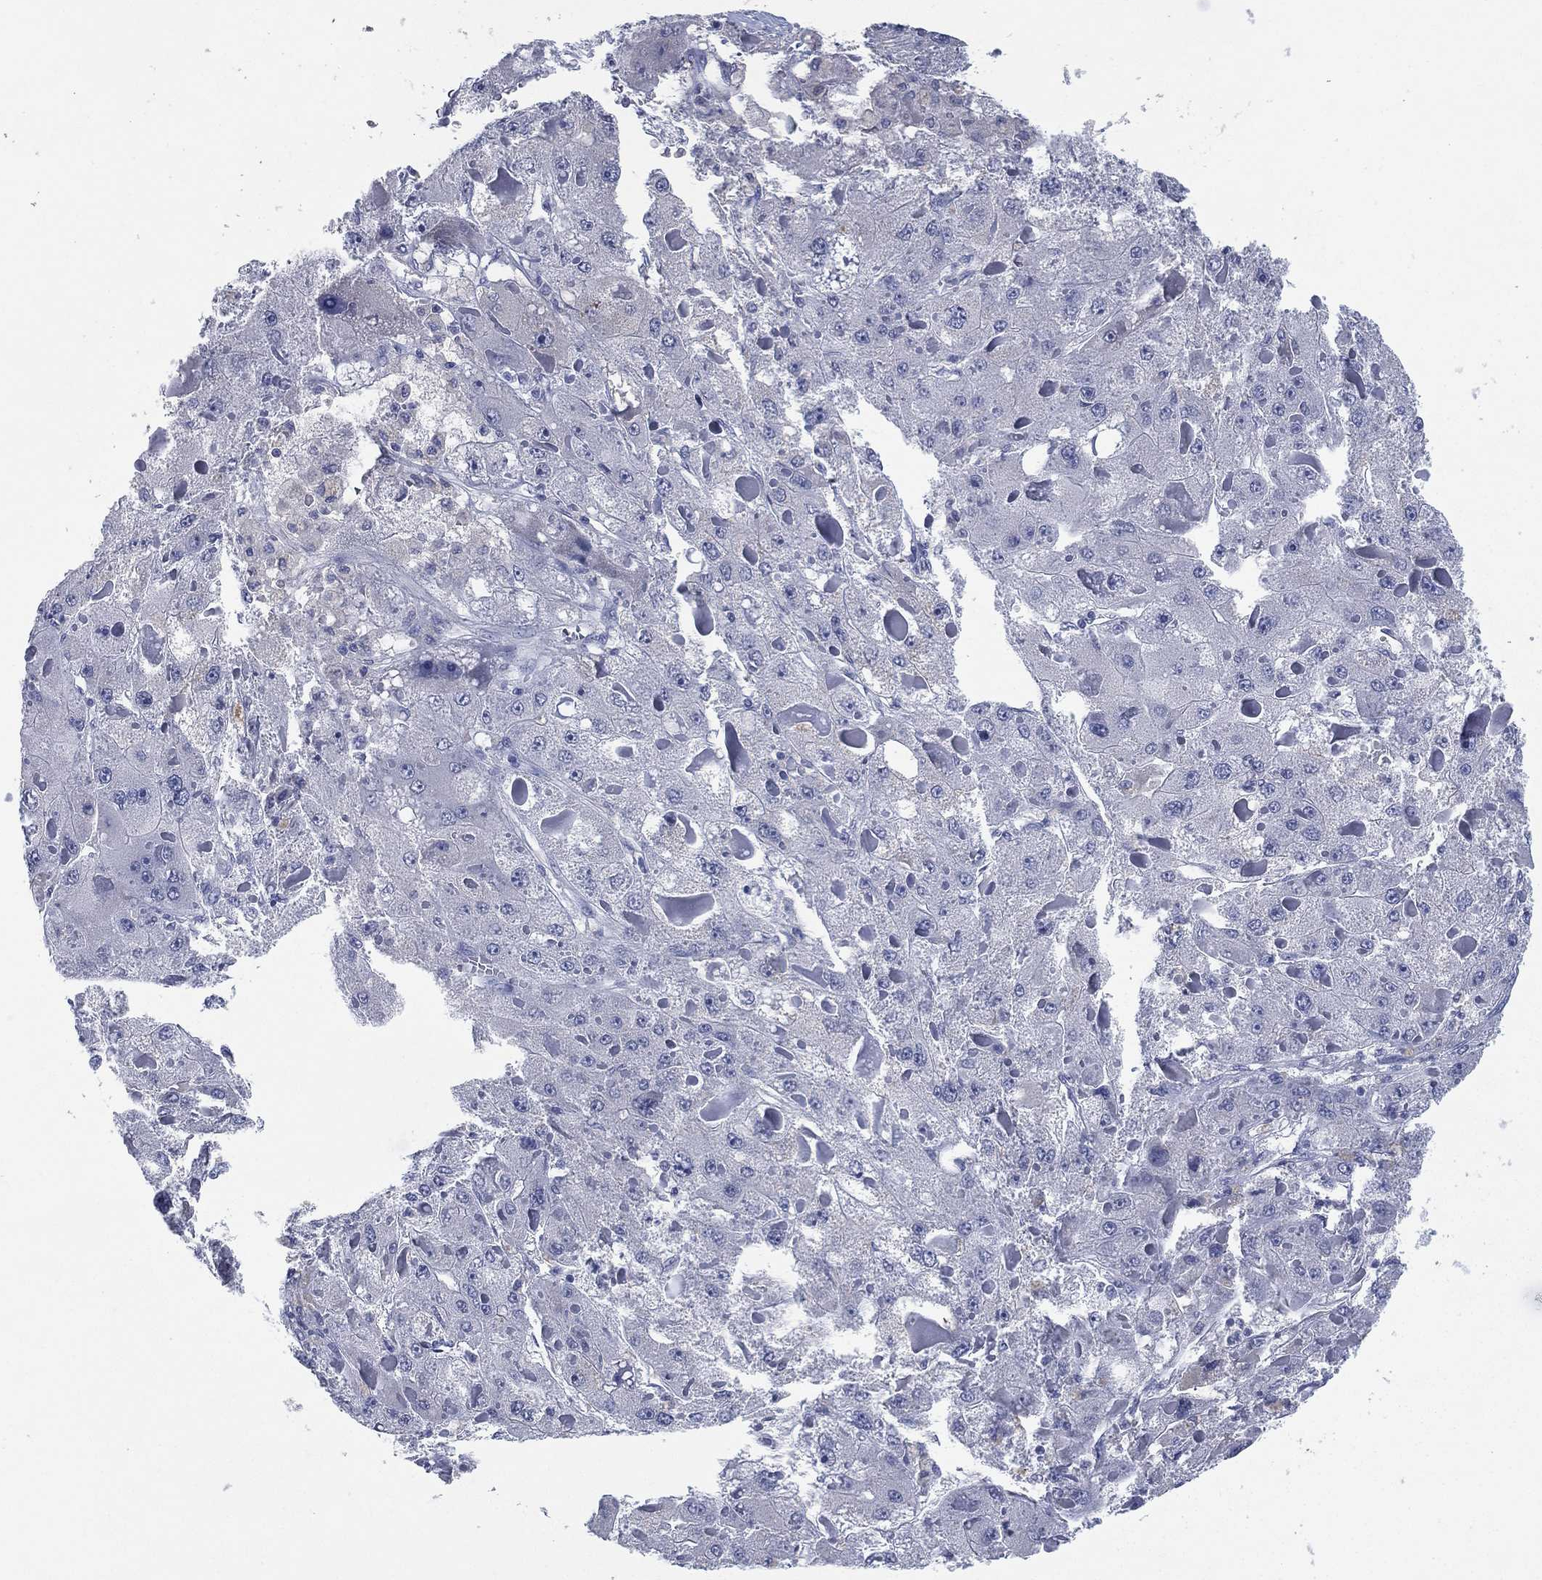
{"staining": {"intensity": "negative", "quantity": "none", "location": "none"}, "tissue": "liver cancer", "cell_type": "Tumor cells", "image_type": "cancer", "snomed": [{"axis": "morphology", "description": "Carcinoma, Hepatocellular, NOS"}, {"axis": "topography", "description": "Liver"}], "caption": "A histopathology image of human liver cancer is negative for staining in tumor cells.", "gene": "KRT35", "patient": {"sex": "female", "age": 73}}